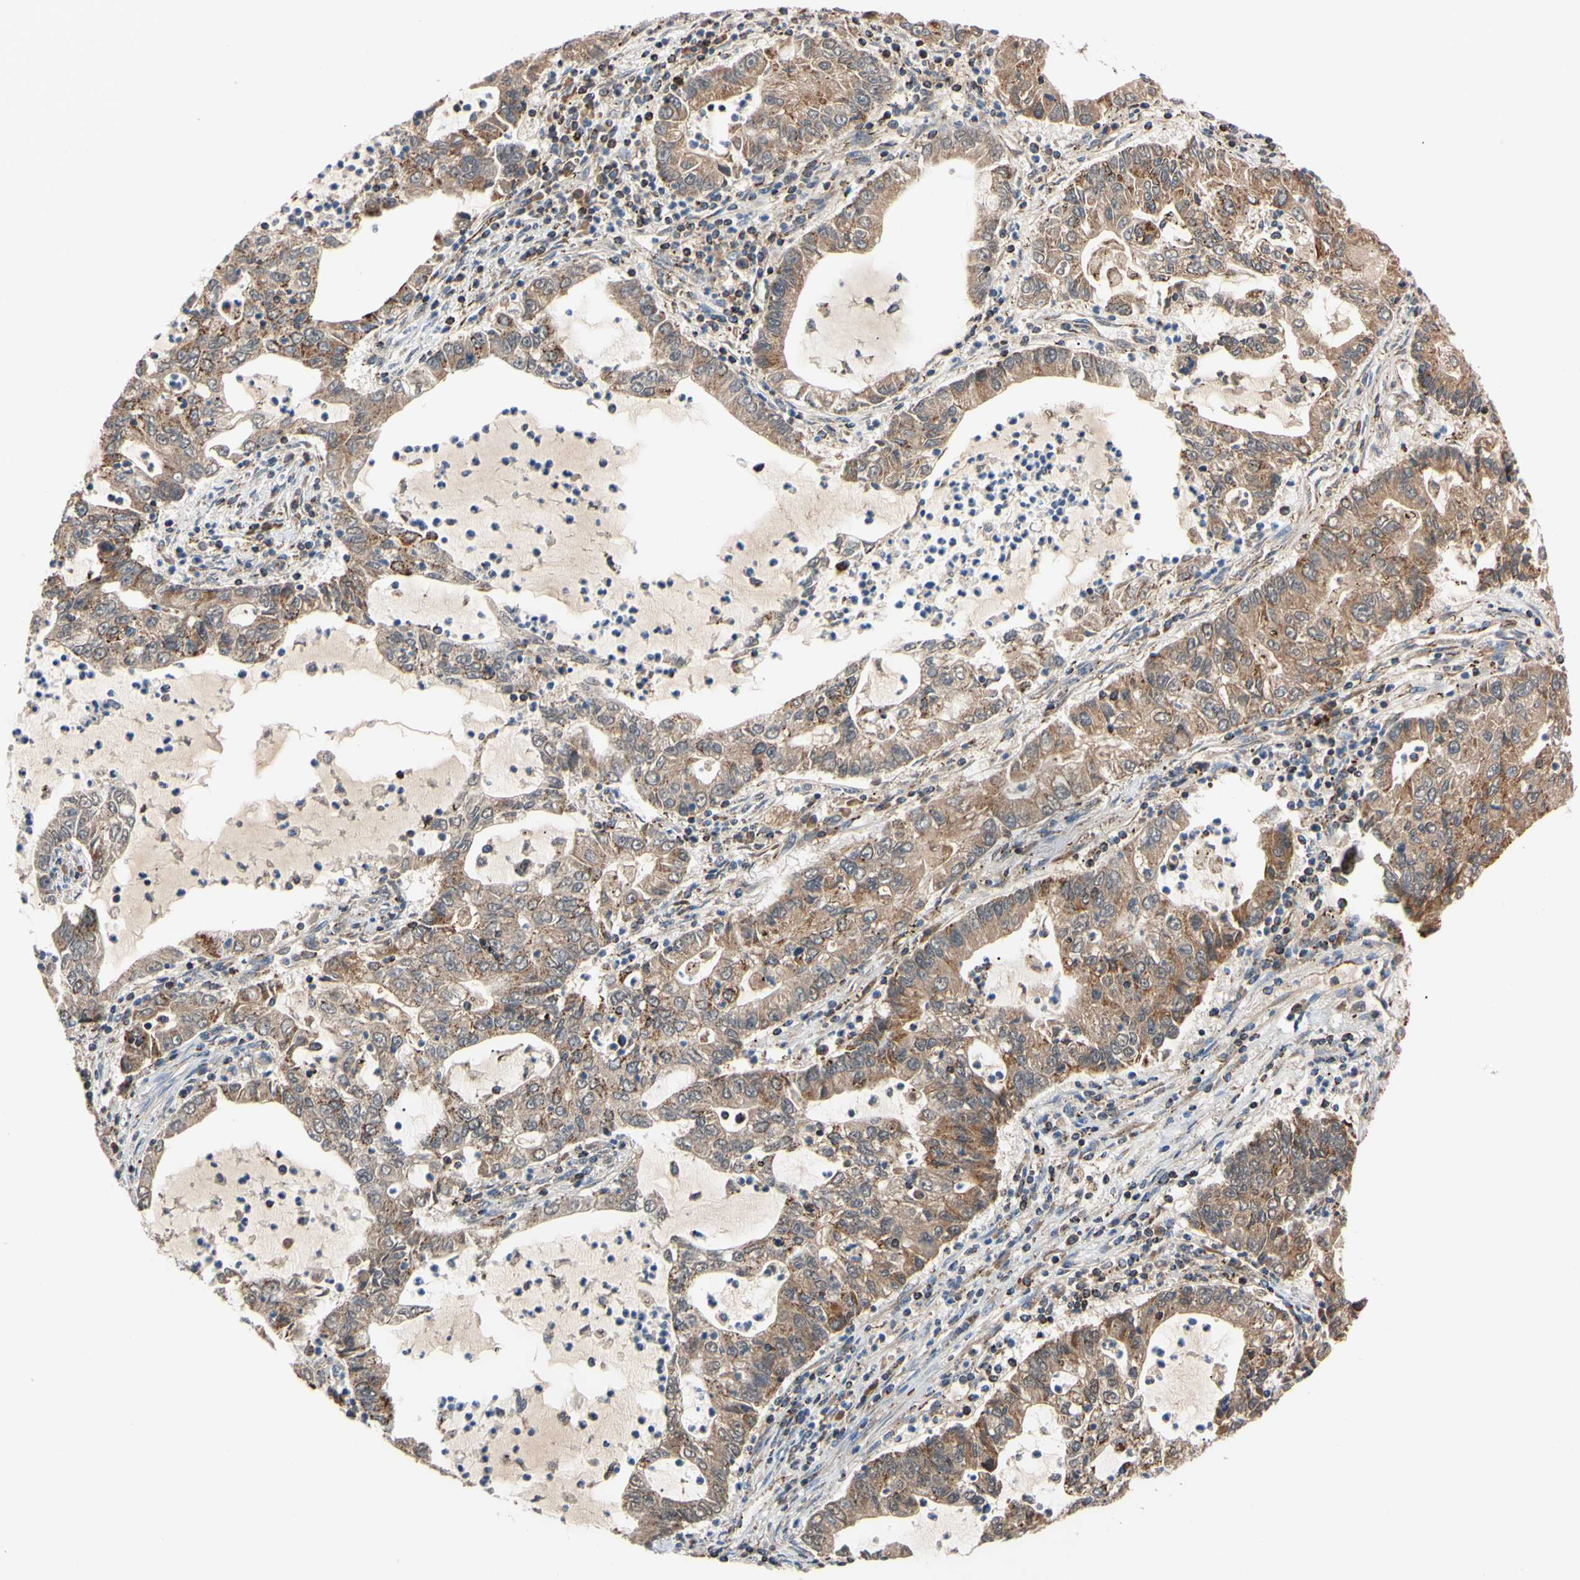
{"staining": {"intensity": "moderate", "quantity": ">75%", "location": "cytoplasmic/membranous"}, "tissue": "lung cancer", "cell_type": "Tumor cells", "image_type": "cancer", "snomed": [{"axis": "morphology", "description": "Adenocarcinoma, NOS"}, {"axis": "topography", "description": "Lung"}], "caption": "Brown immunohistochemical staining in human lung cancer displays moderate cytoplasmic/membranous positivity in about >75% of tumor cells. (DAB (3,3'-diaminobenzidine) IHC with brightfield microscopy, high magnification).", "gene": "CLPP", "patient": {"sex": "female", "age": 51}}